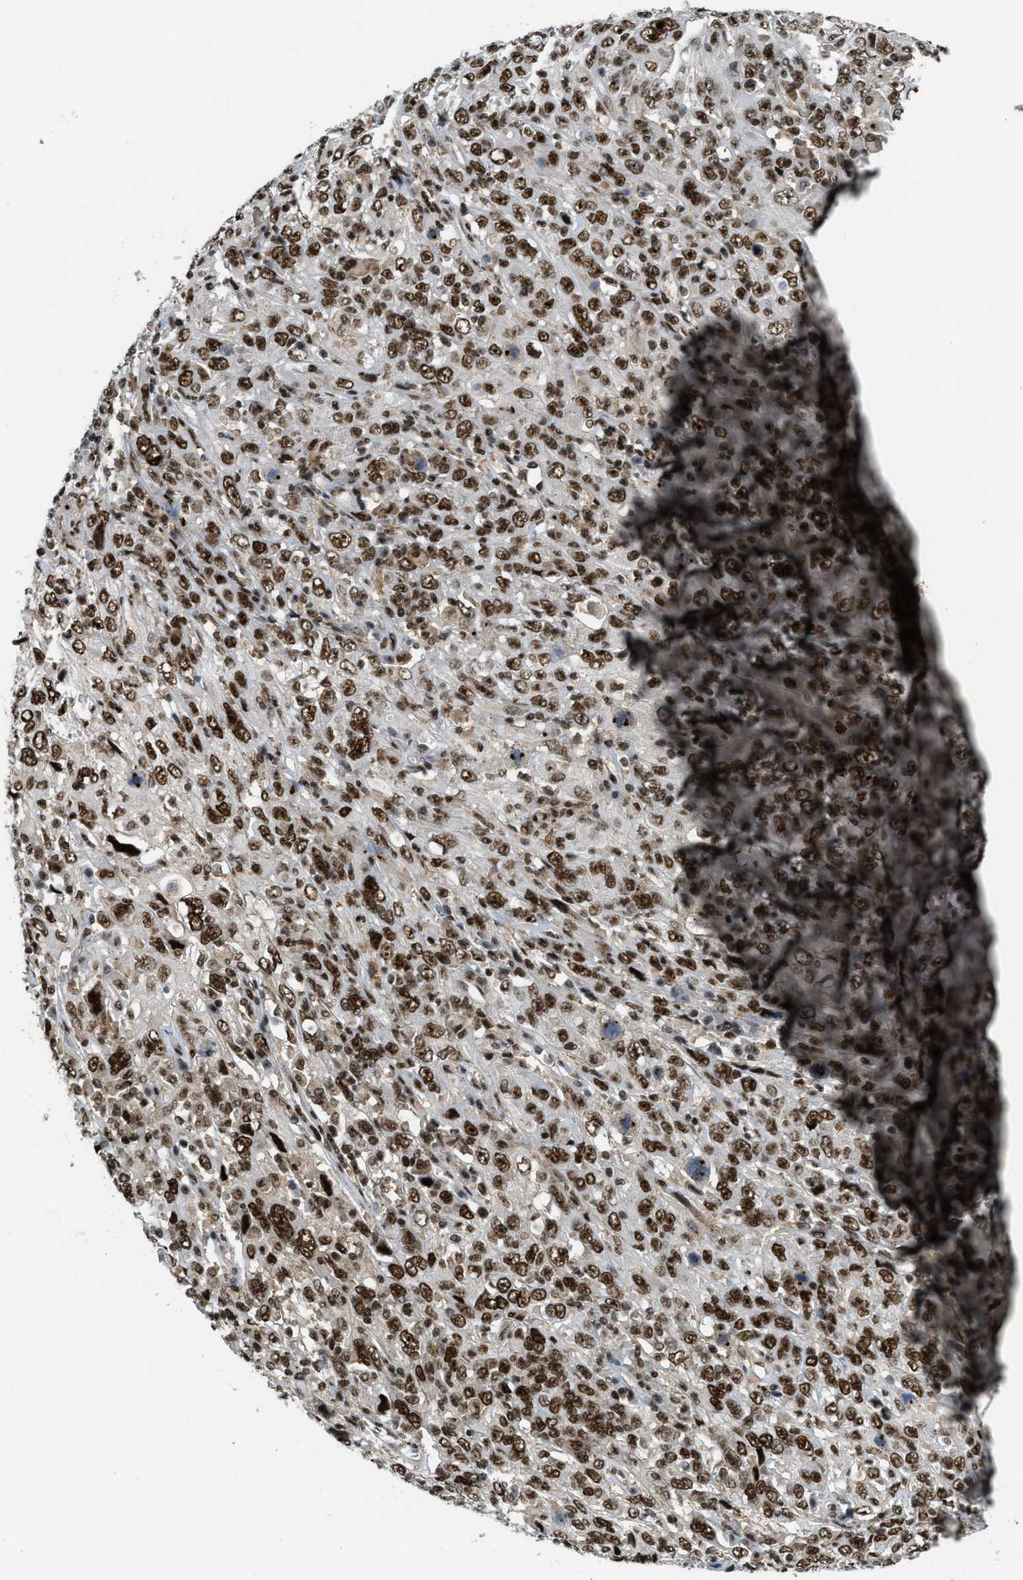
{"staining": {"intensity": "moderate", "quantity": ">75%", "location": "nuclear"}, "tissue": "cervical cancer", "cell_type": "Tumor cells", "image_type": "cancer", "snomed": [{"axis": "morphology", "description": "Squamous cell carcinoma, NOS"}, {"axis": "topography", "description": "Cervix"}], "caption": "Tumor cells exhibit moderate nuclear positivity in about >75% of cells in cervical cancer. The staining was performed using DAB (3,3'-diaminobenzidine) to visualize the protein expression in brown, while the nuclei were stained in blue with hematoxylin (Magnification: 20x).", "gene": "NUMA1", "patient": {"sex": "female", "age": 46}}